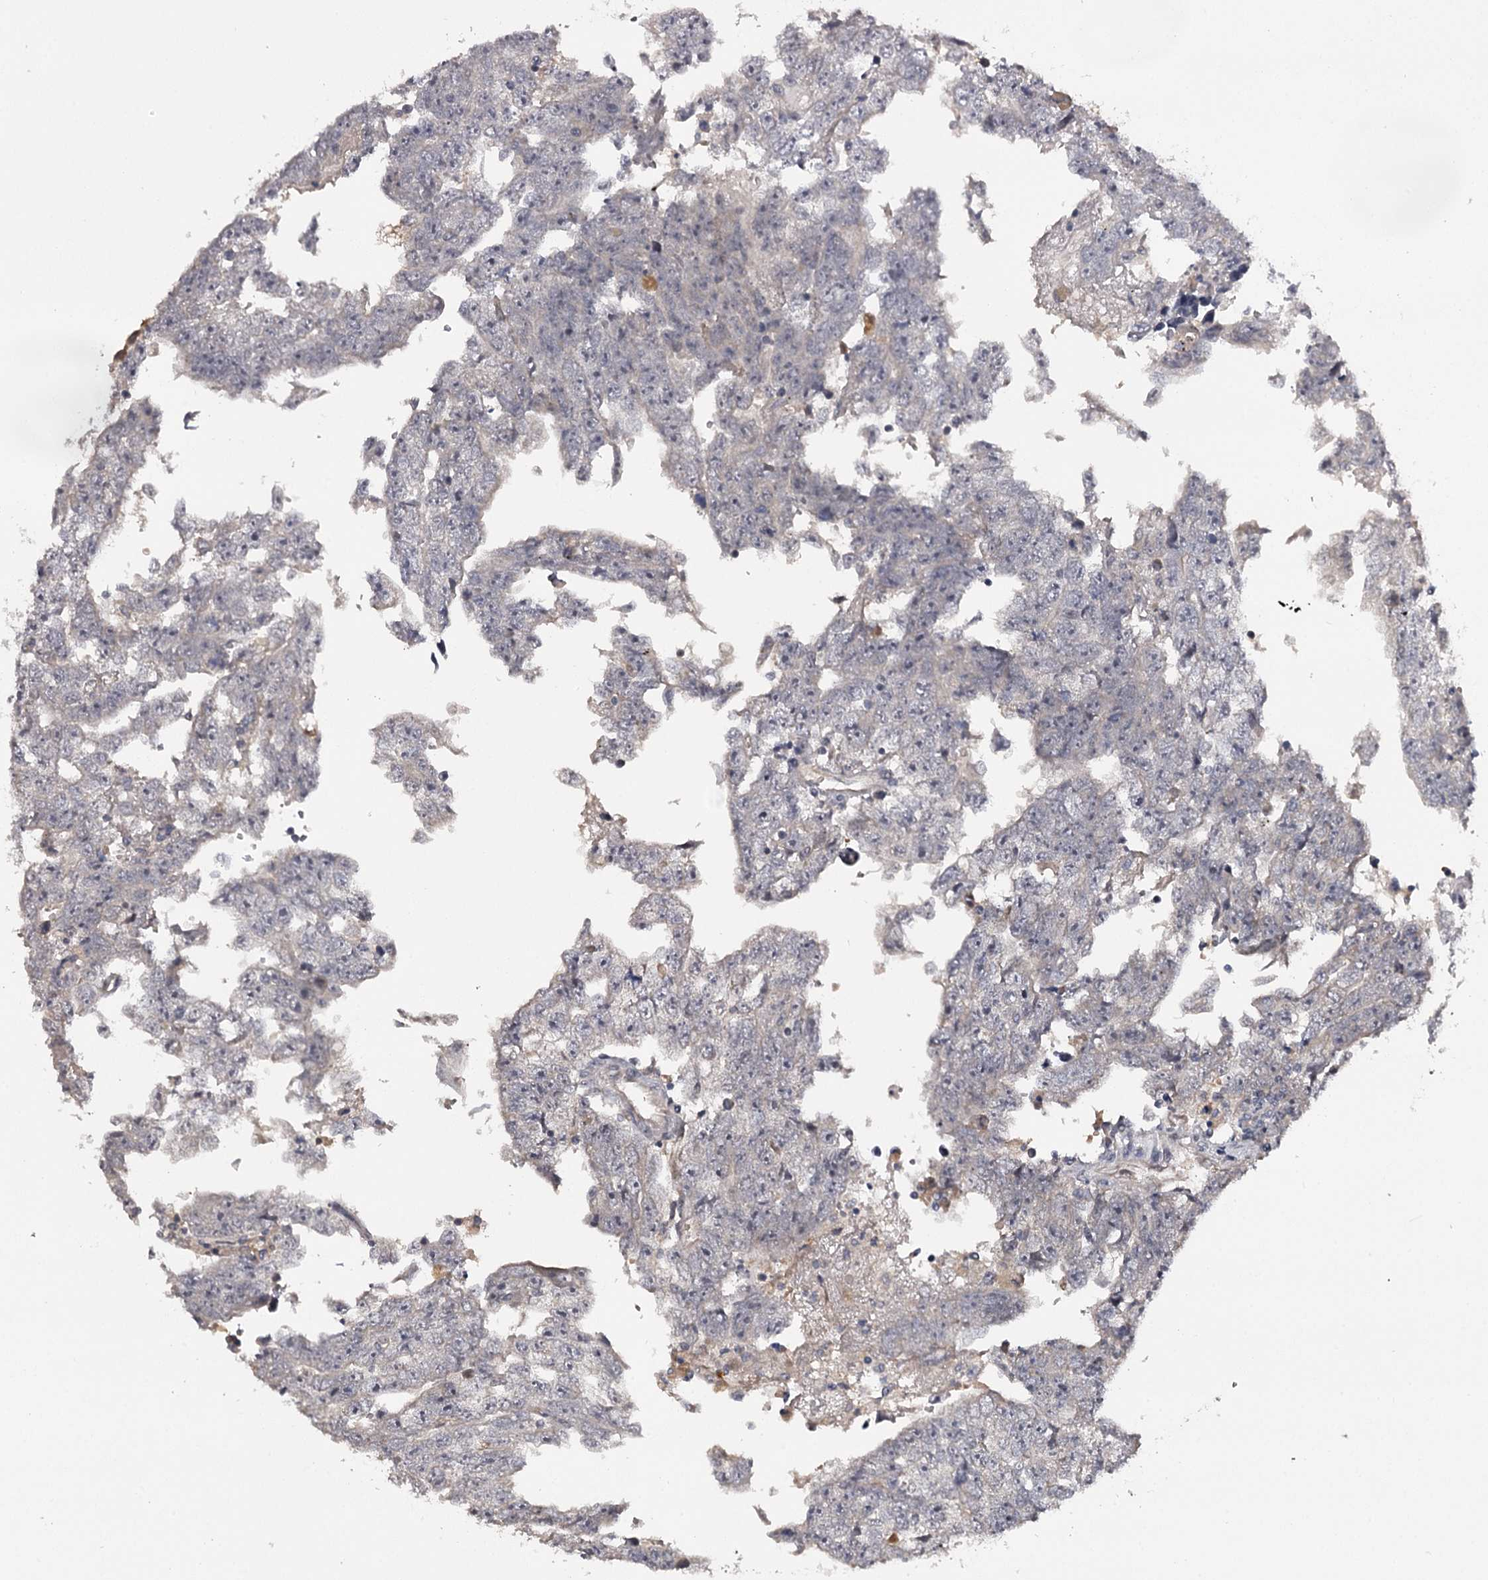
{"staining": {"intensity": "negative", "quantity": "none", "location": "none"}, "tissue": "testis cancer", "cell_type": "Tumor cells", "image_type": "cancer", "snomed": [{"axis": "morphology", "description": "Carcinoma, Embryonal, NOS"}, {"axis": "topography", "description": "Testis"}], "caption": "Embryonal carcinoma (testis) was stained to show a protein in brown. There is no significant positivity in tumor cells.", "gene": "CWF19L2", "patient": {"sex": "male", "age": 25}}